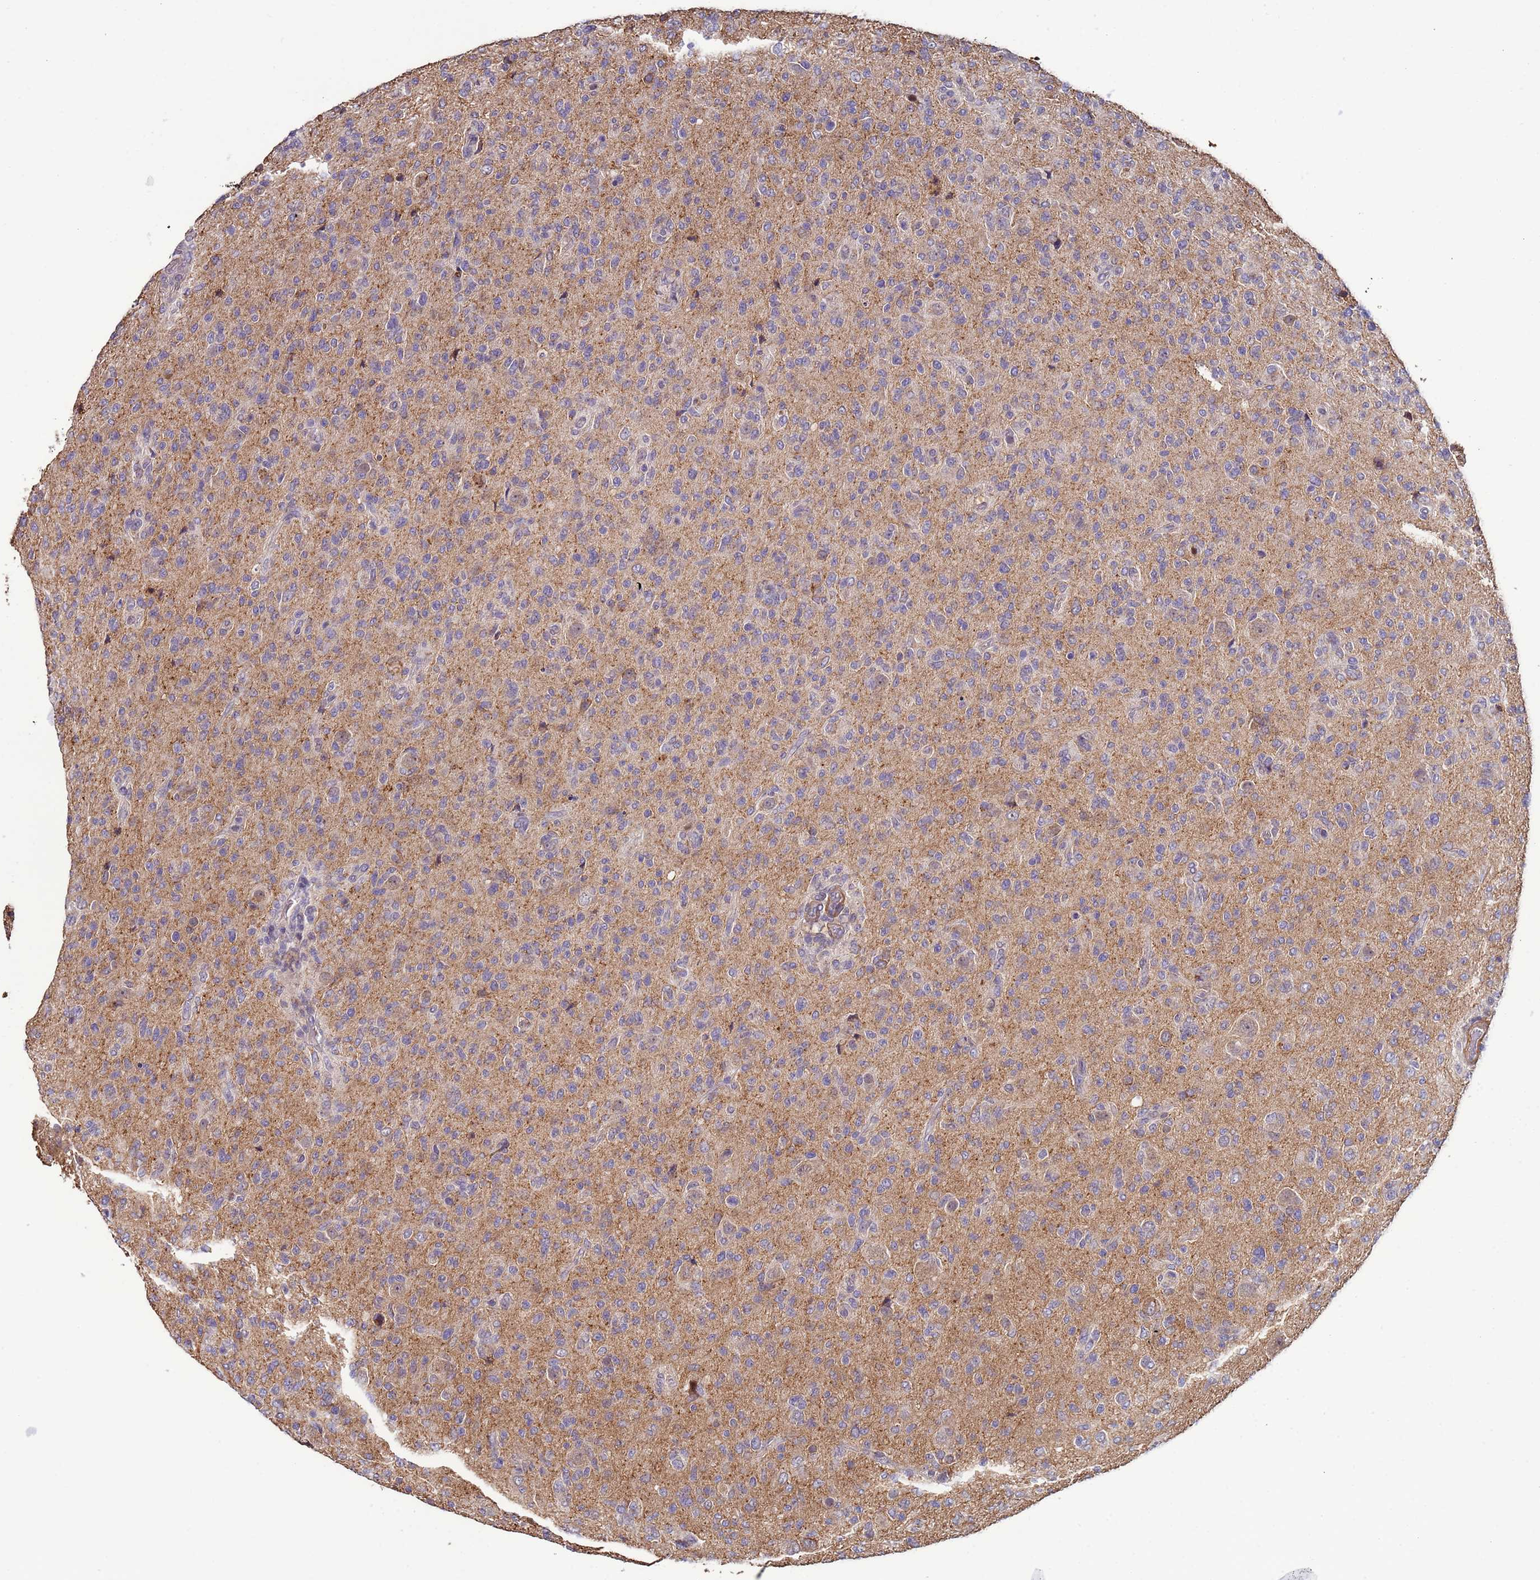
{"staining": {"intensity": "negative", "quantity": "none", "location": "none"}, "tissue": "glioma", "cell_type": "Tumor cells", "image_type": "cancer", "snomed": [{"axis": "morphology", "description": "Glioma, malignant, High grade"}, {"axis": "topography", "description": "Brain"}], "caption": "A high-resolution histopathology image shows IHC staining of high-grade glioma (malignant), which shows no significant staining in tumor cells.", "gene": "CLHC1", "patient": {"sex": "female", "age": 57}}